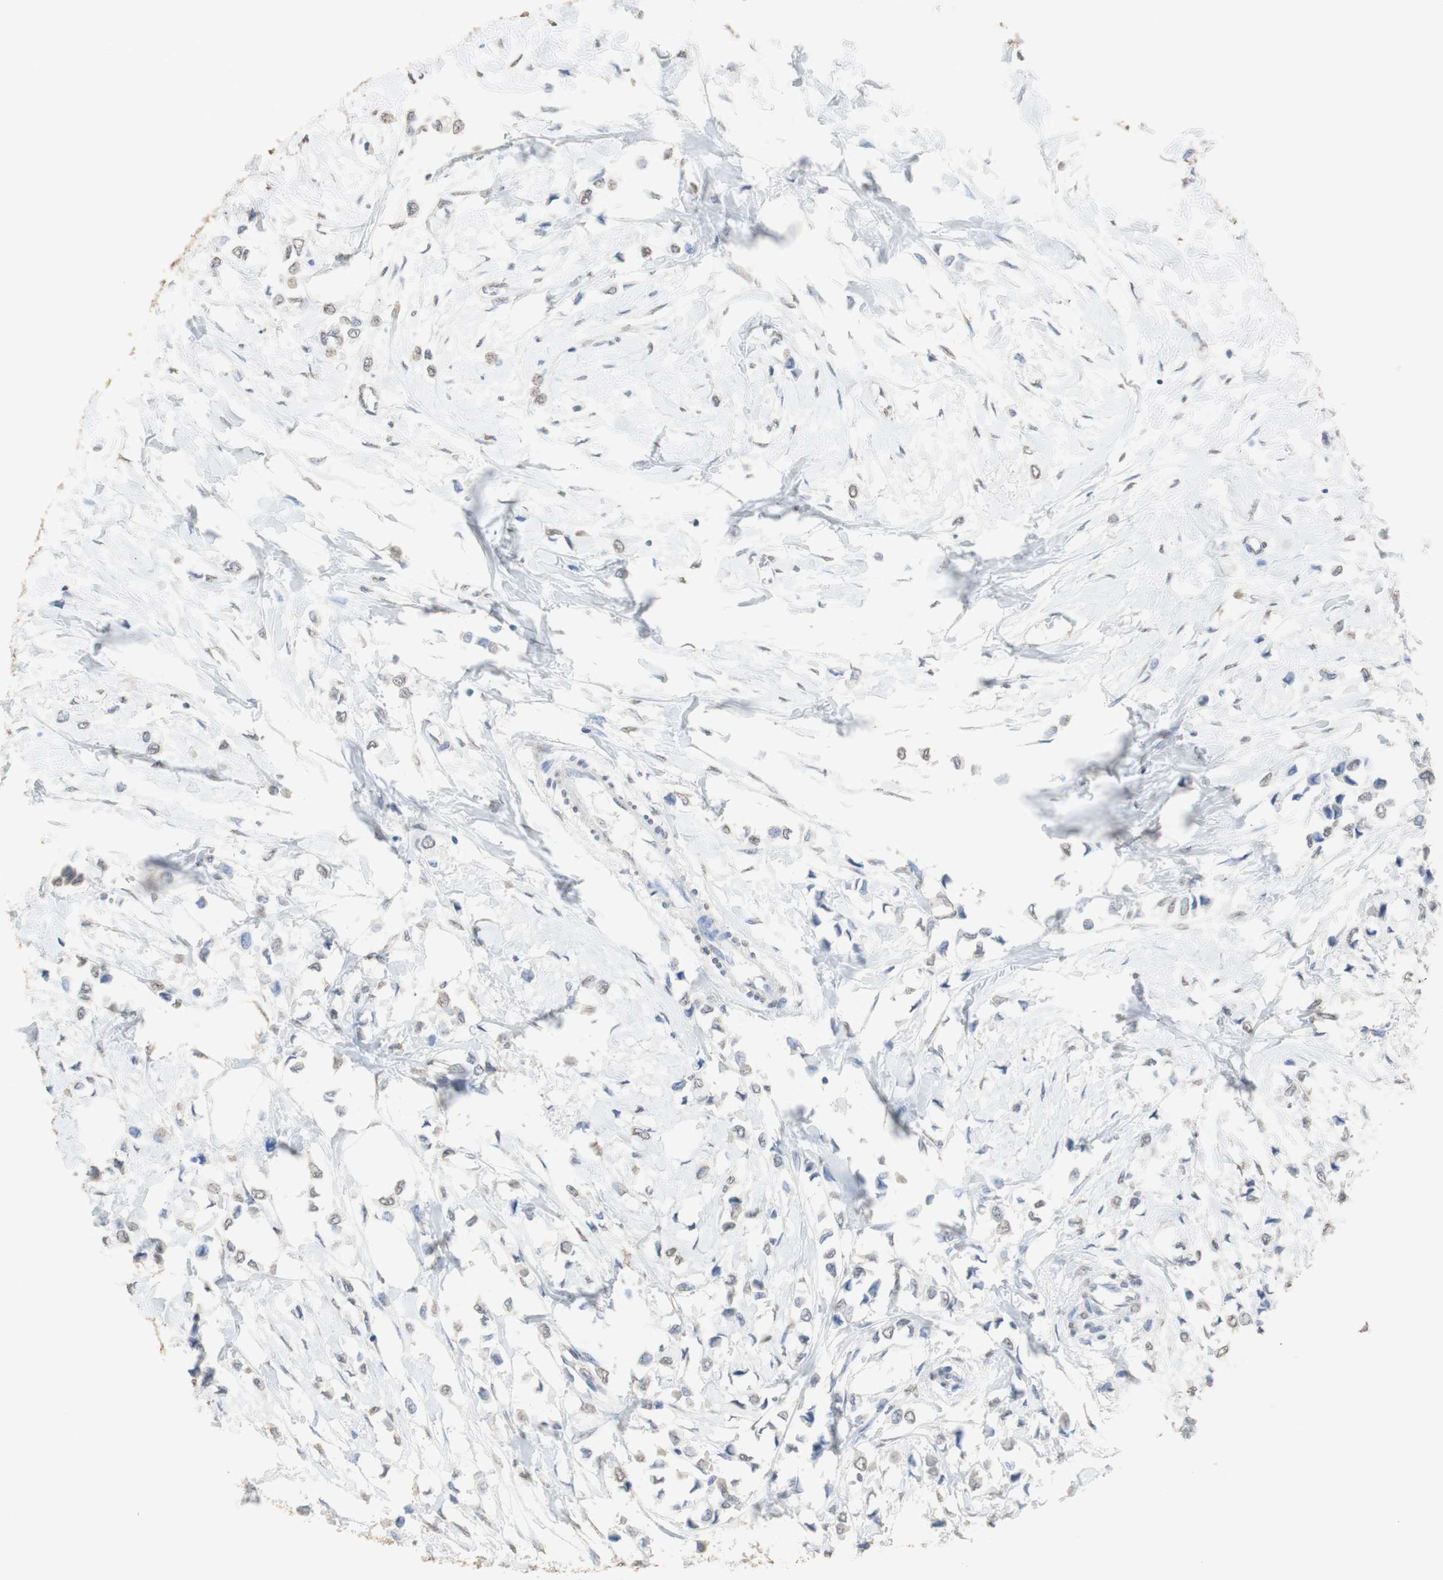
{"staining": {"intensity": "weak", "quantity": "25%-75%", "location": "nuclear"}, "tissue": "breast cancer", "cell_type": "Tumor cells", "image_type": "cancer", "snomed": [{"axis": "morphology", "description": "Lobular carcinoma"}, {"axis": "topography", "description": "Breast"}], "caption": "Protein expression analysis of lobular carcinoma (breast) demonstrates weak nuclear positivity in approximately 25%-75% of tumor cells.", "gene": "L1CAM", "patient": {"sex": "female", "age": 51}}